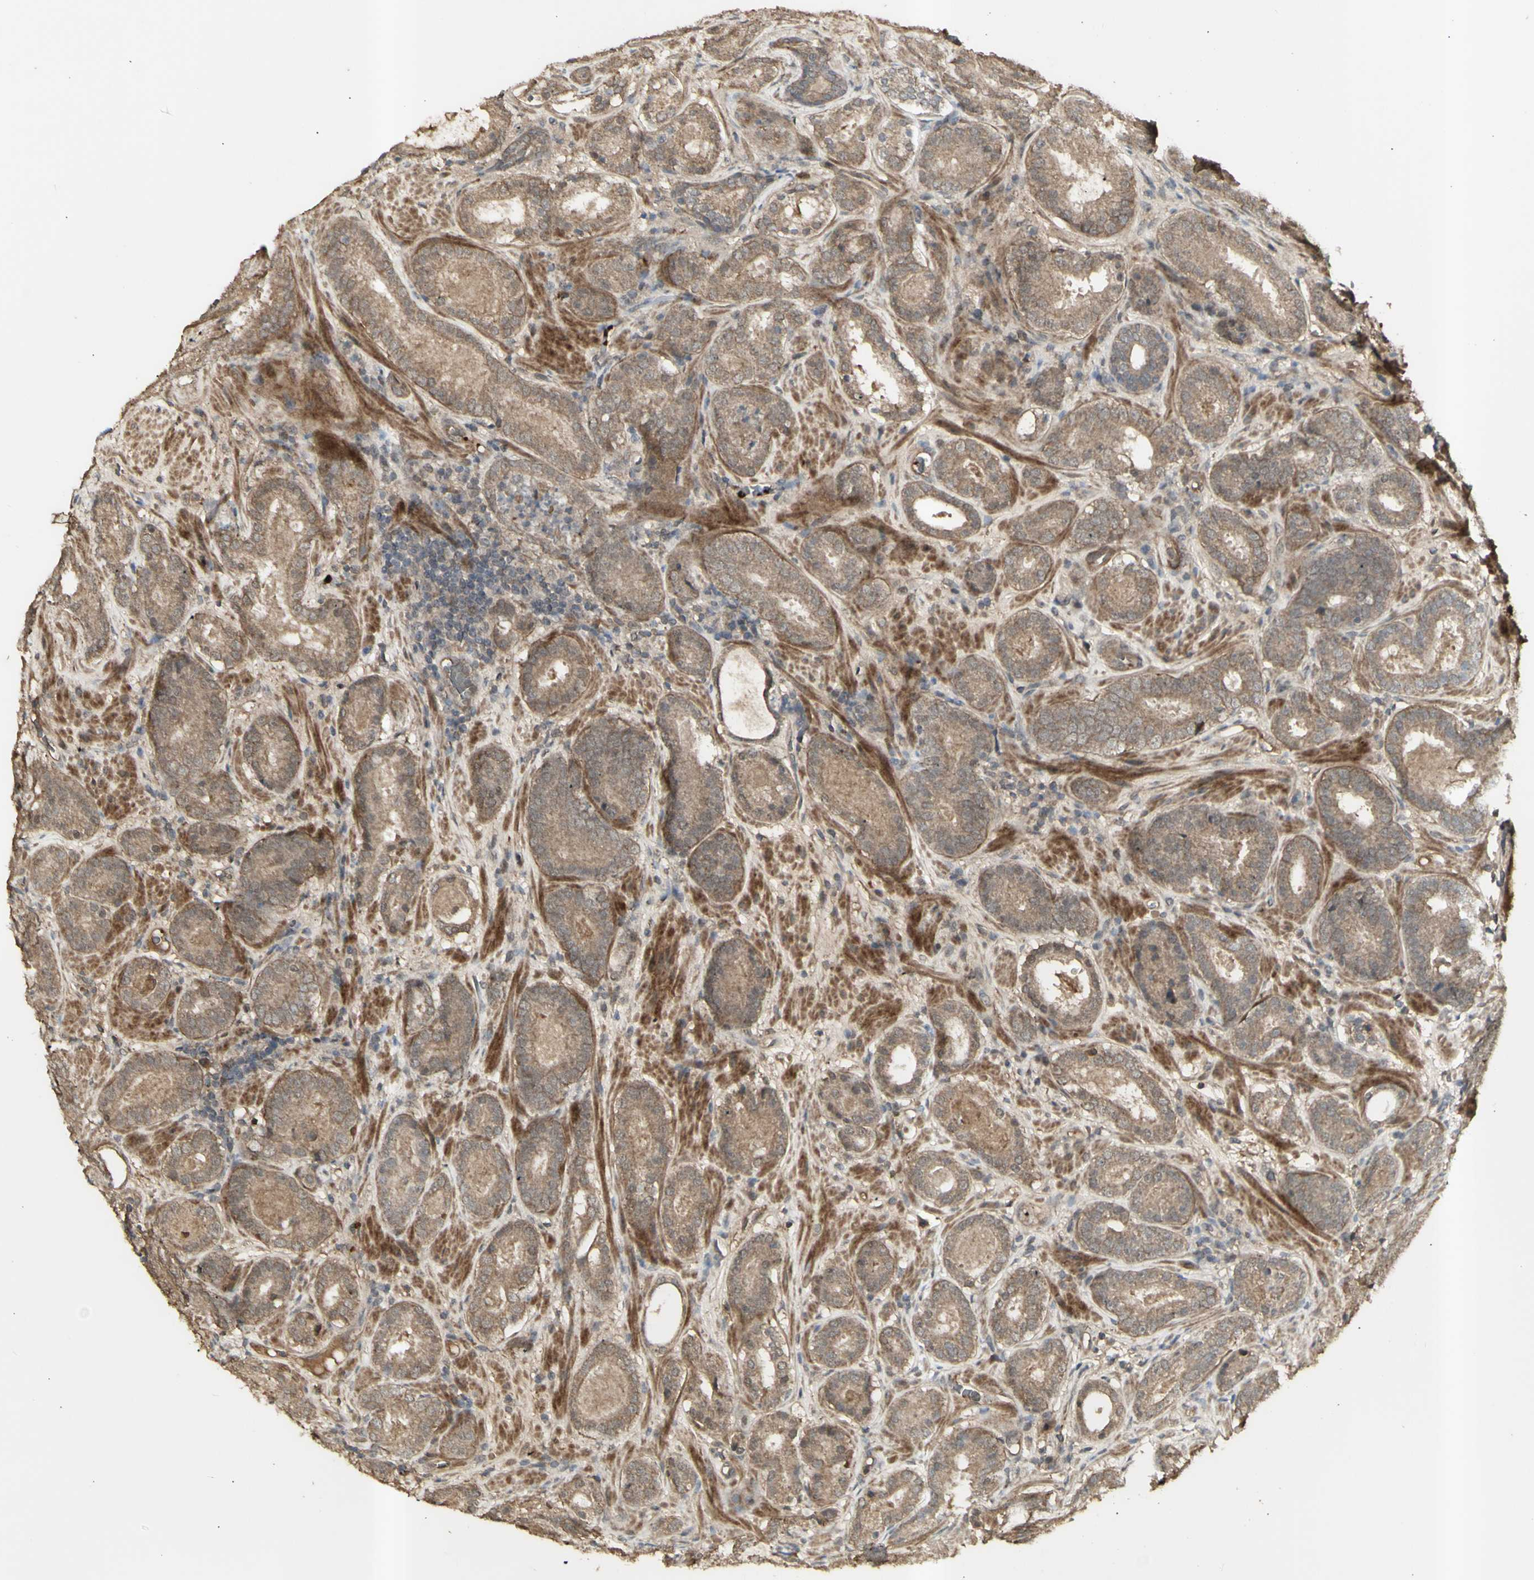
{"staining": {"intensity": "moderate", "quantity": ">75%", "location": "cytoplasmic/membranous"}, "tissue": "prostate cancer", "cell_type": "Tumor cells", "image_type": "cancer", "snomed": [{"axis": "morphology", "description": "Adenocarcinoma, Low grade"}, {"axis": "topography", "description": "Prostate"}], "caption": "Prostate cancer (adenocarcinoma (low-grade)) stained for a protein (brown) shows moderate cytoplasmic/membranous positive staining in about >75% of tumor cells.", "gene": "ALOX12", "patient": {"sex": "male", "age": 69}}